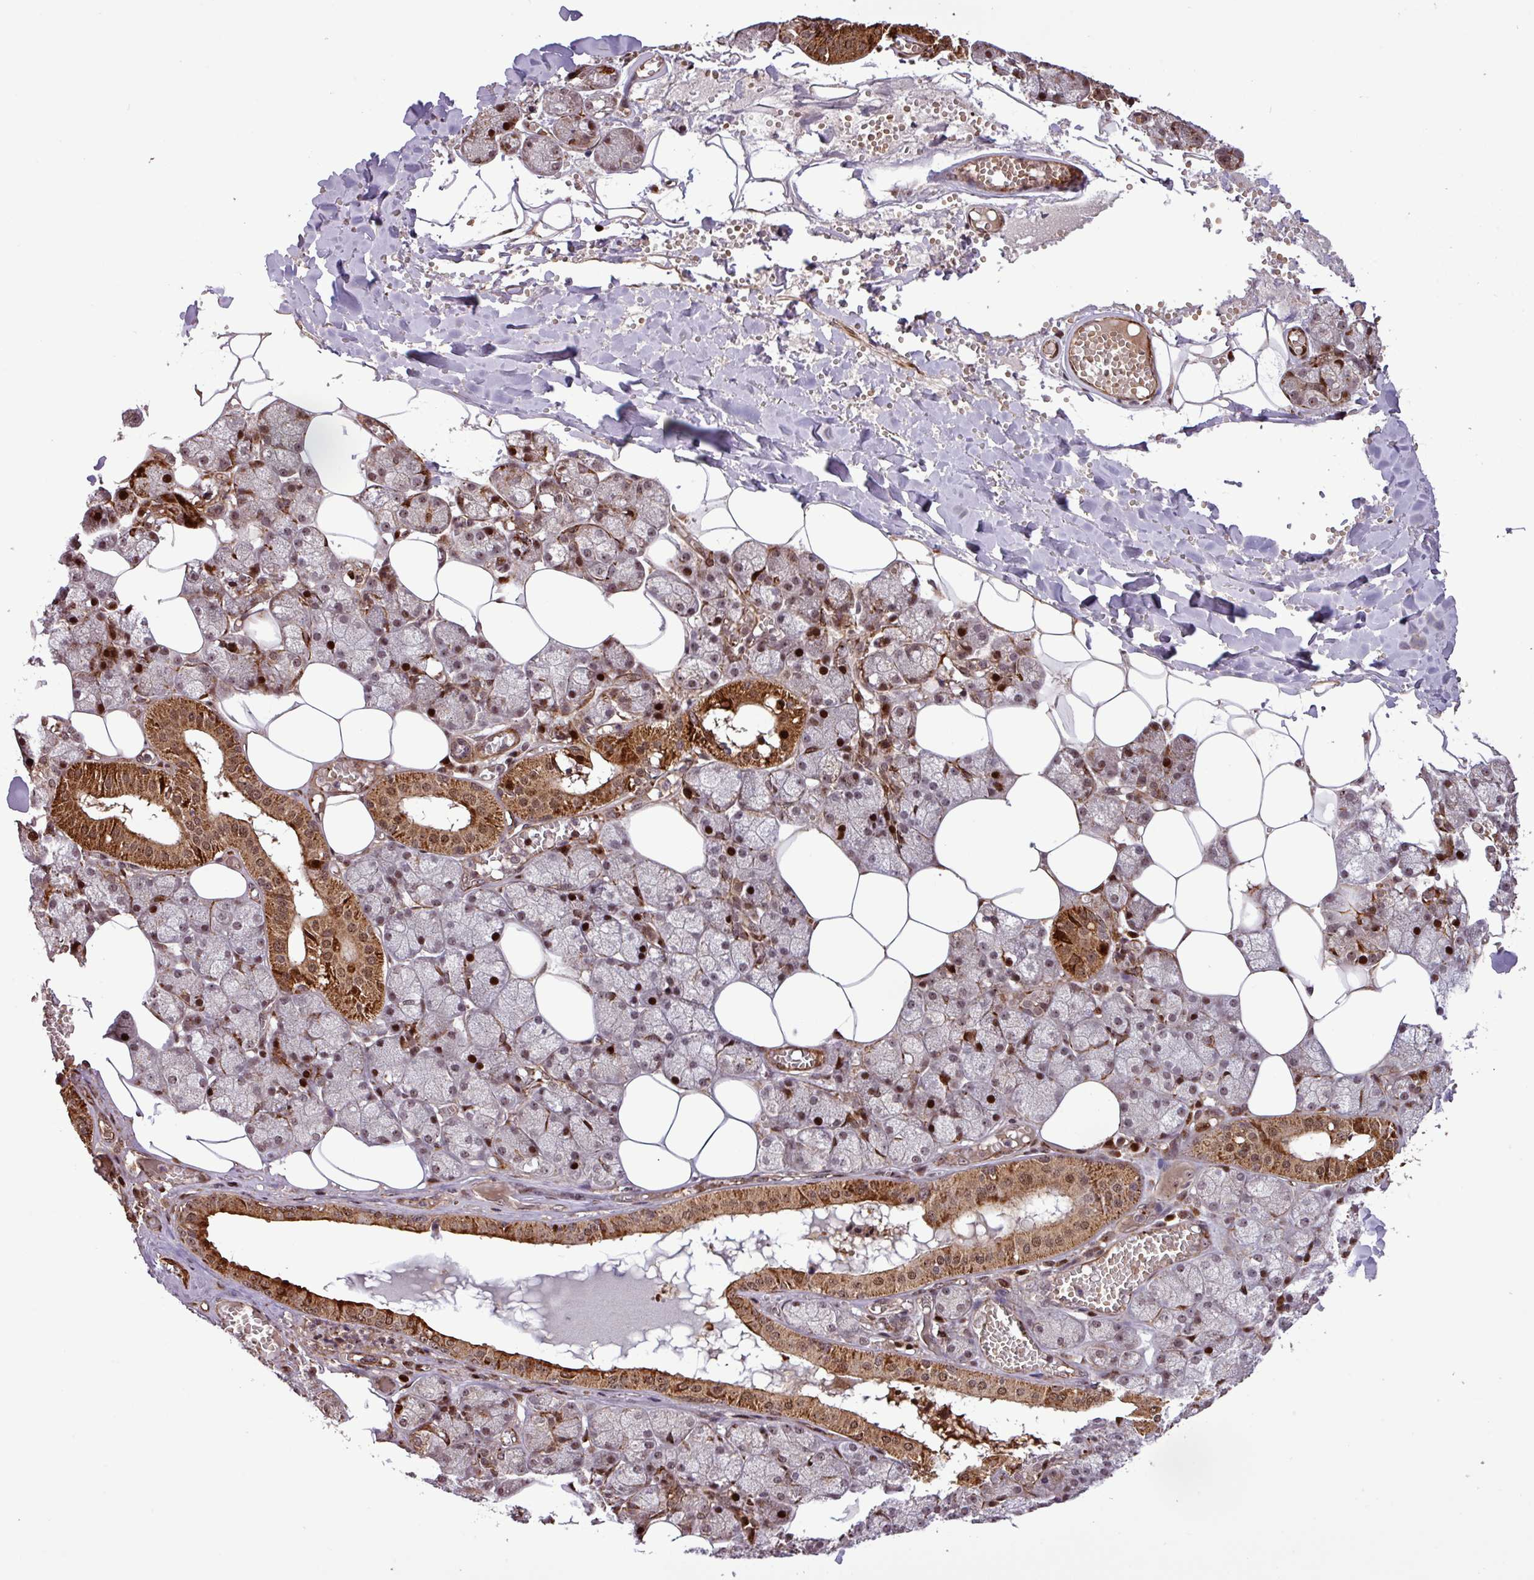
{"staining": {"intensity": "strong", "quantity": "25%-75%", "location": "cytoplasmic/membranous,nuclear"}, "tissue": "salivary gland", "cell_type": "Glandular cells", "image_type": "normal", "snomed": [{"axis": "morphology", "description": "Normal tissue, NOS"}, {"axis": "topography", "description": "Salivary gland"}], "caption": "This histopathology image shows benign salivary gland stained with IHC to label a protein in brown. The cytoplasmic/membranous,nuclear of glandular cells show strong positivity for the protein. Nuclei are counter-stained blue.", "gene": "SLC22A24", "patient": {"sex": "male", "age": 62}}